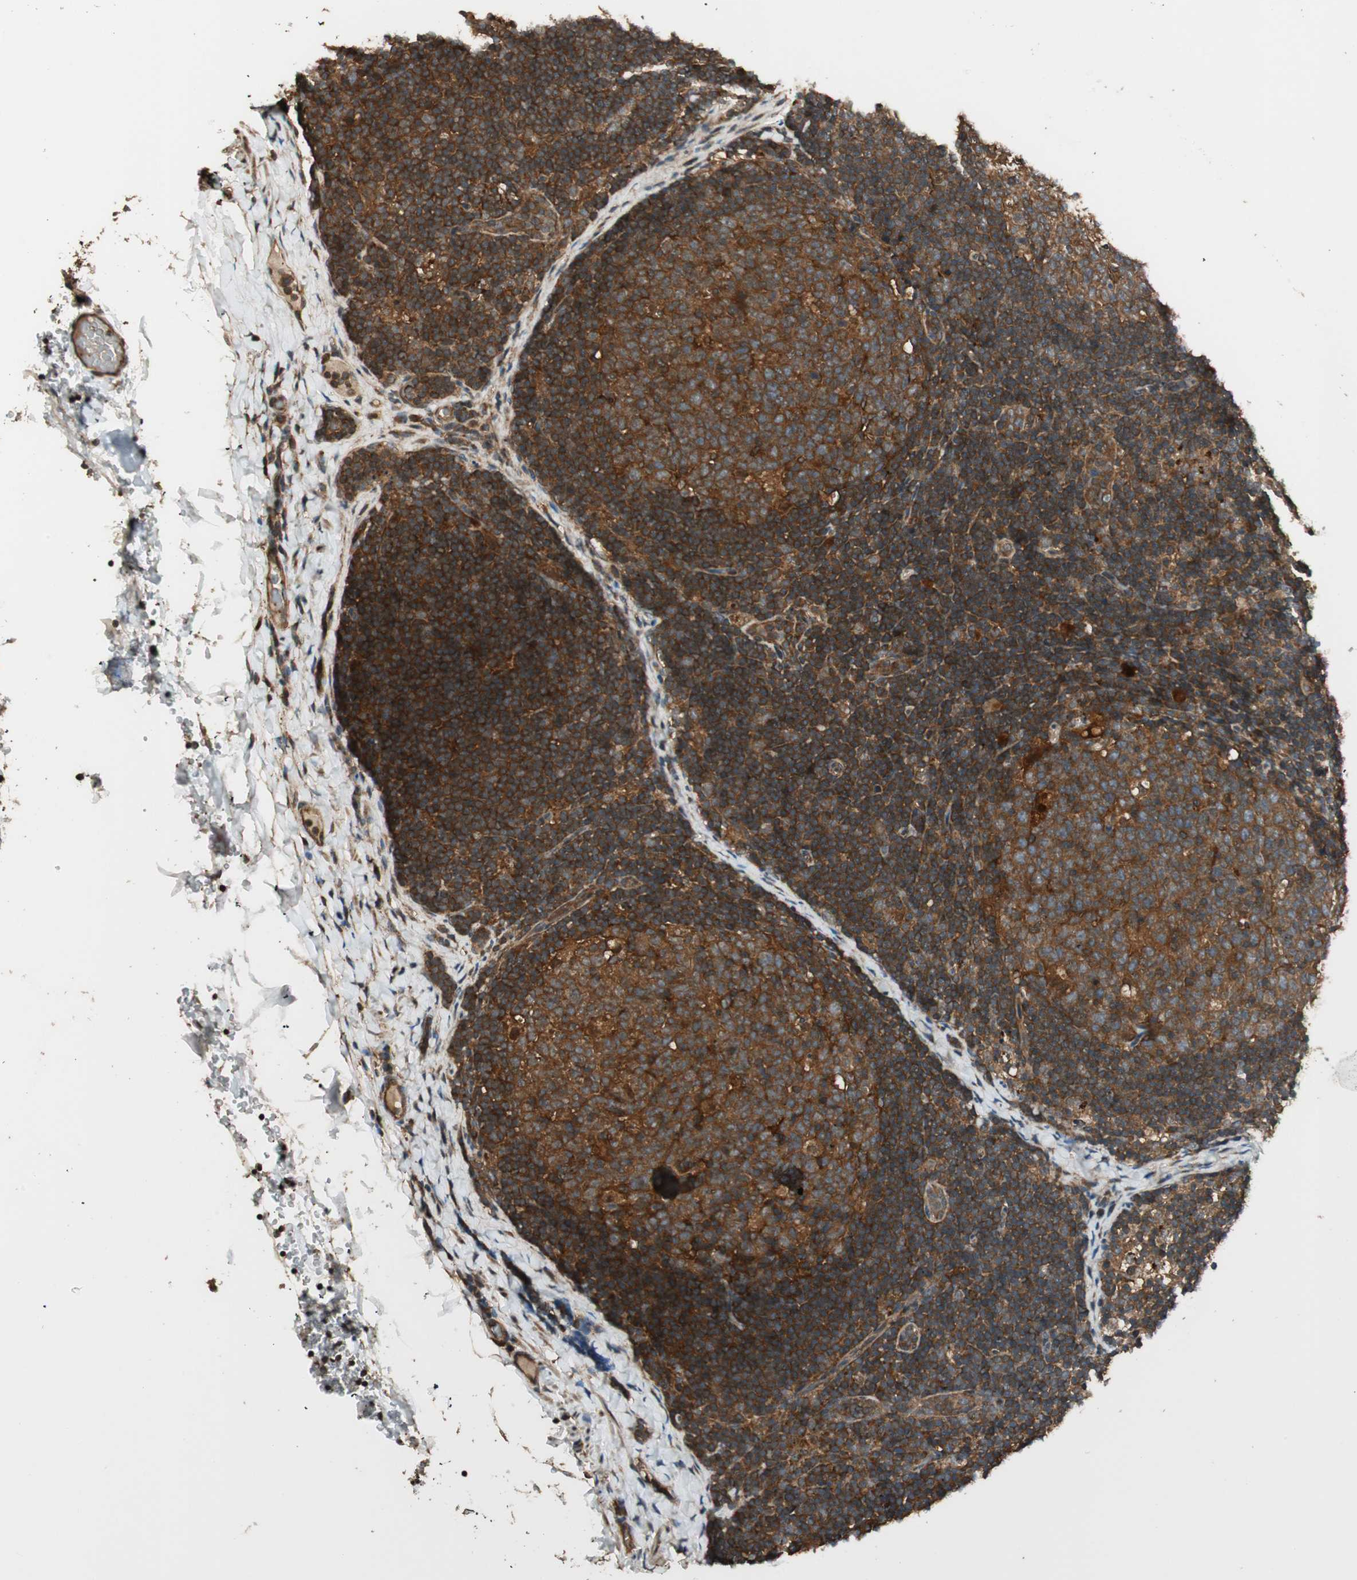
{"staining": {"intensity": "strong", "quantity": ">75%", "location": "cytoplasmic/membranous"}, "tissue": "lymph node", "cell_type": "Germinal center cells", "image_type": "normal", "snomed": [{"axis": "morphology", "description": "Normal tissue, NOS"}, {"axis": "topography", "description": "Lymph node"}], "caption": "Immunohistochemical staining of unremarkable human lymph node reveals >75% levels of strong cytoplasmic/membranous protein positivity in about >75% of germinal center cells. The staining was performed using DAB (3,3'-diaminobenzidine), with brown indicating positive protein expression. Nuclei are stained blue with hematoxylin.", "gene": "CNOT4", "patient": {"sex": "female", "age": 14}}